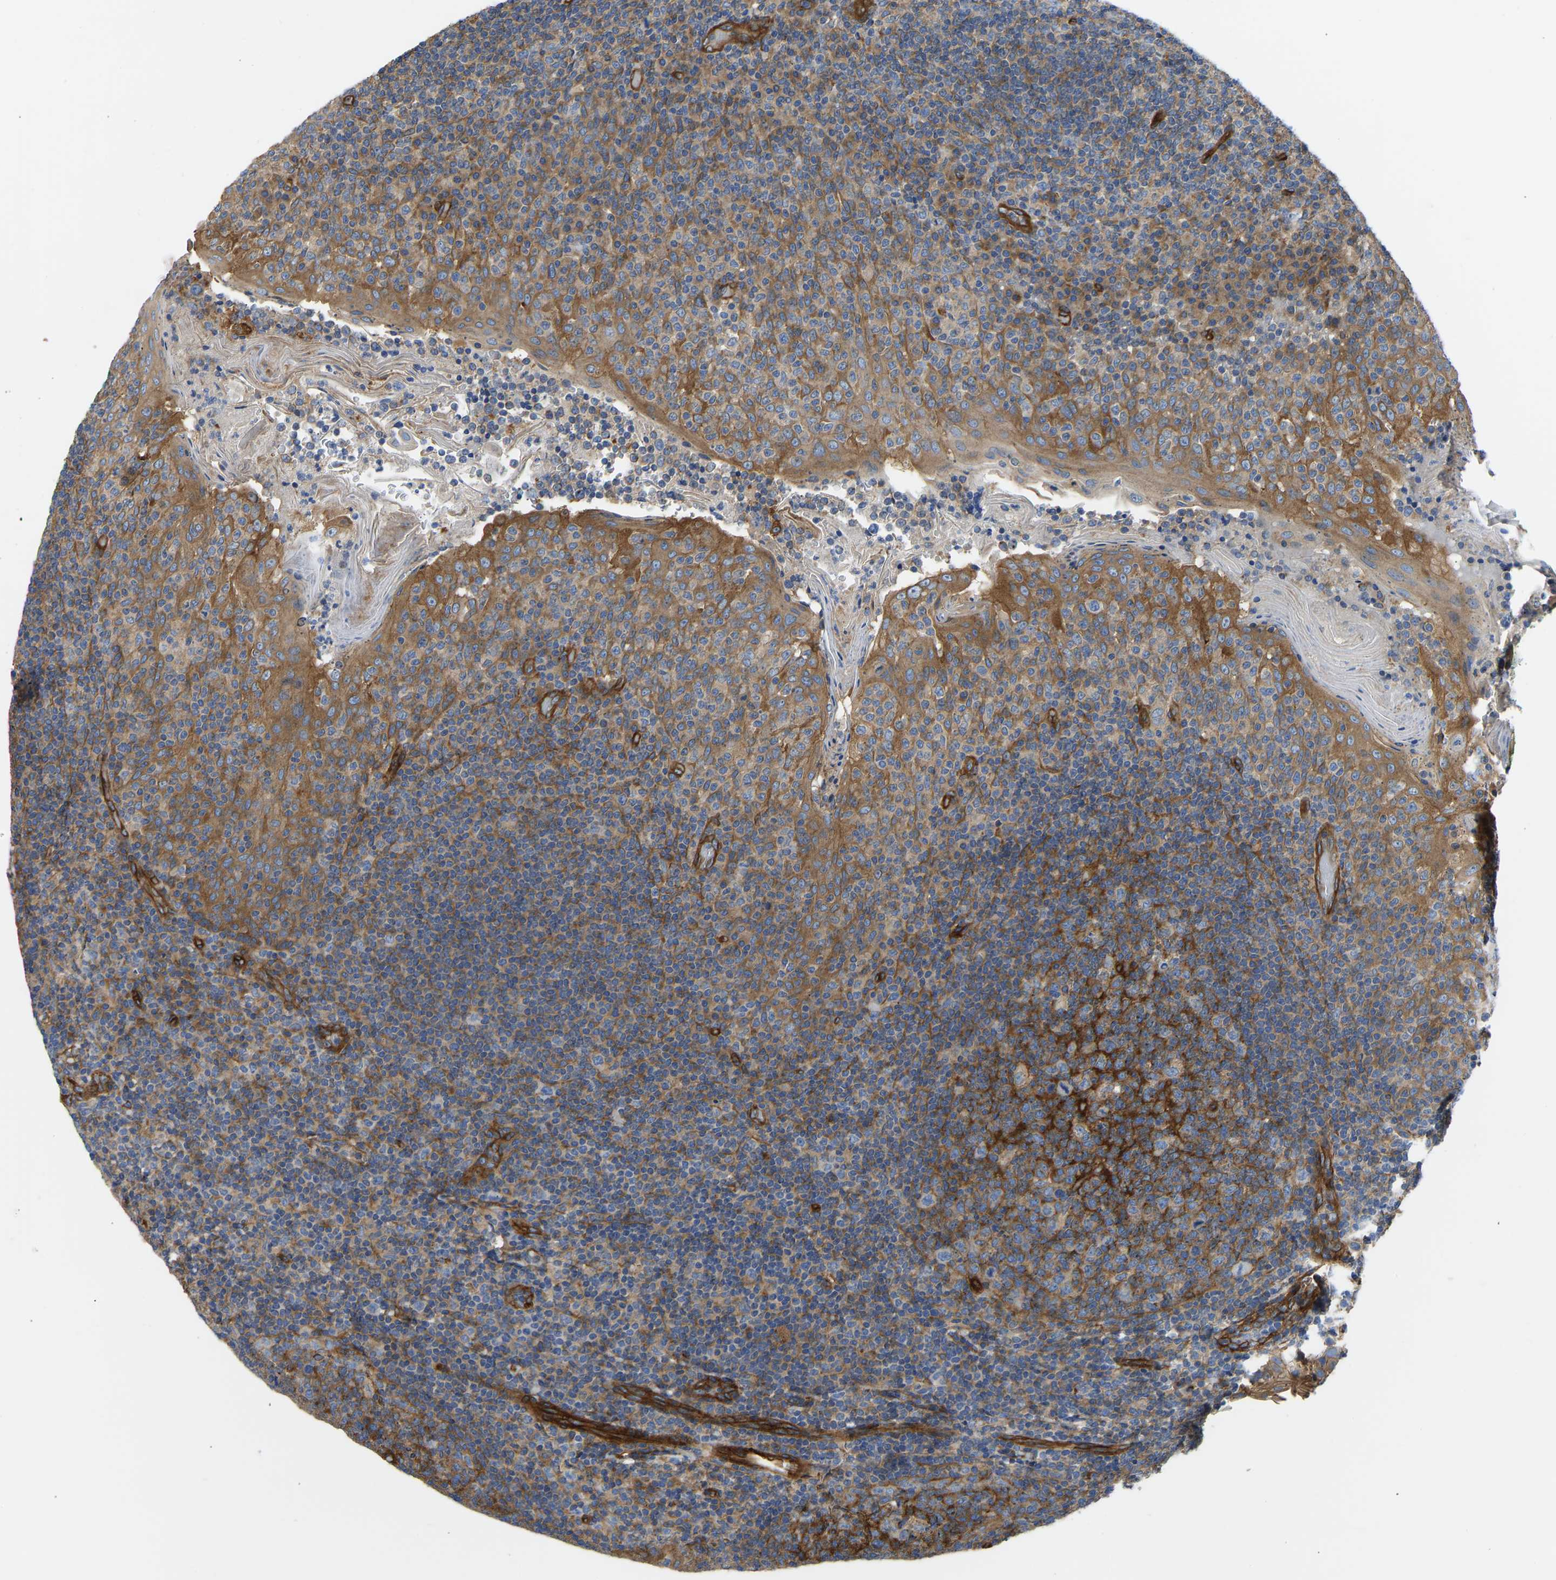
{"staining": {"intensity": "strong", "quantity": ">75%", "location": "cytoplasmic/membranous"}, "tissue": "tonsil", "cell_type": "Germinal center cells", "image_type": "normal", "snomed": [{"axis": "morphology", "description": "Normal tissue, NOS"}, {"axis": "topography", "description": "Tonsil"}], "caption": "Immunohistochemistry (IHC) of normal tonsil demonstrates high levels of strong cytoplasmic/membranous expression in about >75% of germinal center cells.", "gene": "MYO1C", "patient": {"sex": "female", "age": 19}}